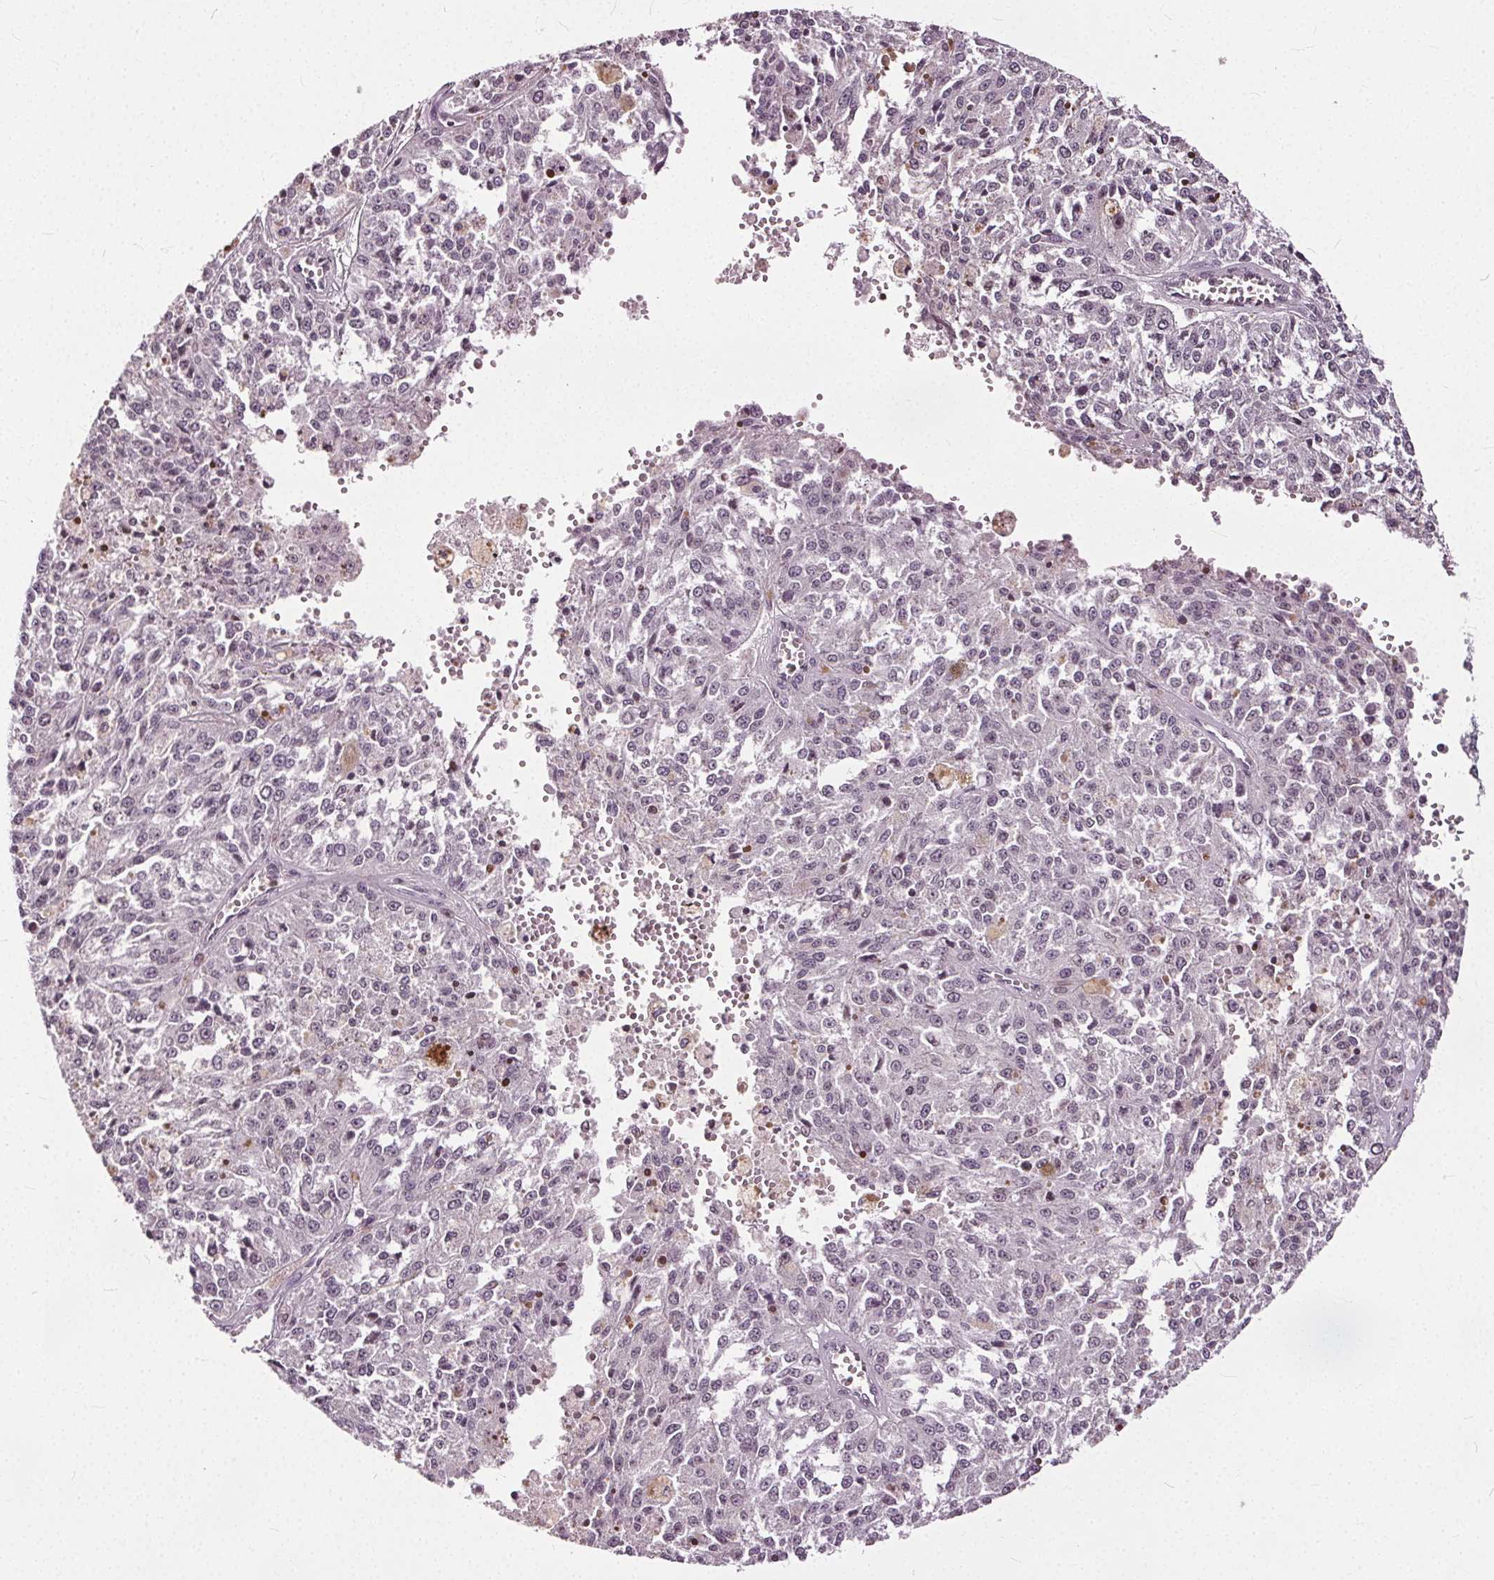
{"staining": {"intensity": "negative", "quantity": "none", "location": "none"}, "tissue": "melanoma", "cell_type": "Tumor cells", "image_type": "cancer", "snomed": [{"axis": "morphology", "description": "Malignant melanoma, Metastatic site"}, {"axis": "topography", "description": "Lymph node"}], "caption": "There is no significant positivity in tumor cells of melanoma.", "gene": "TTC39C", "patient": {"sex": "female", "age": 64}}